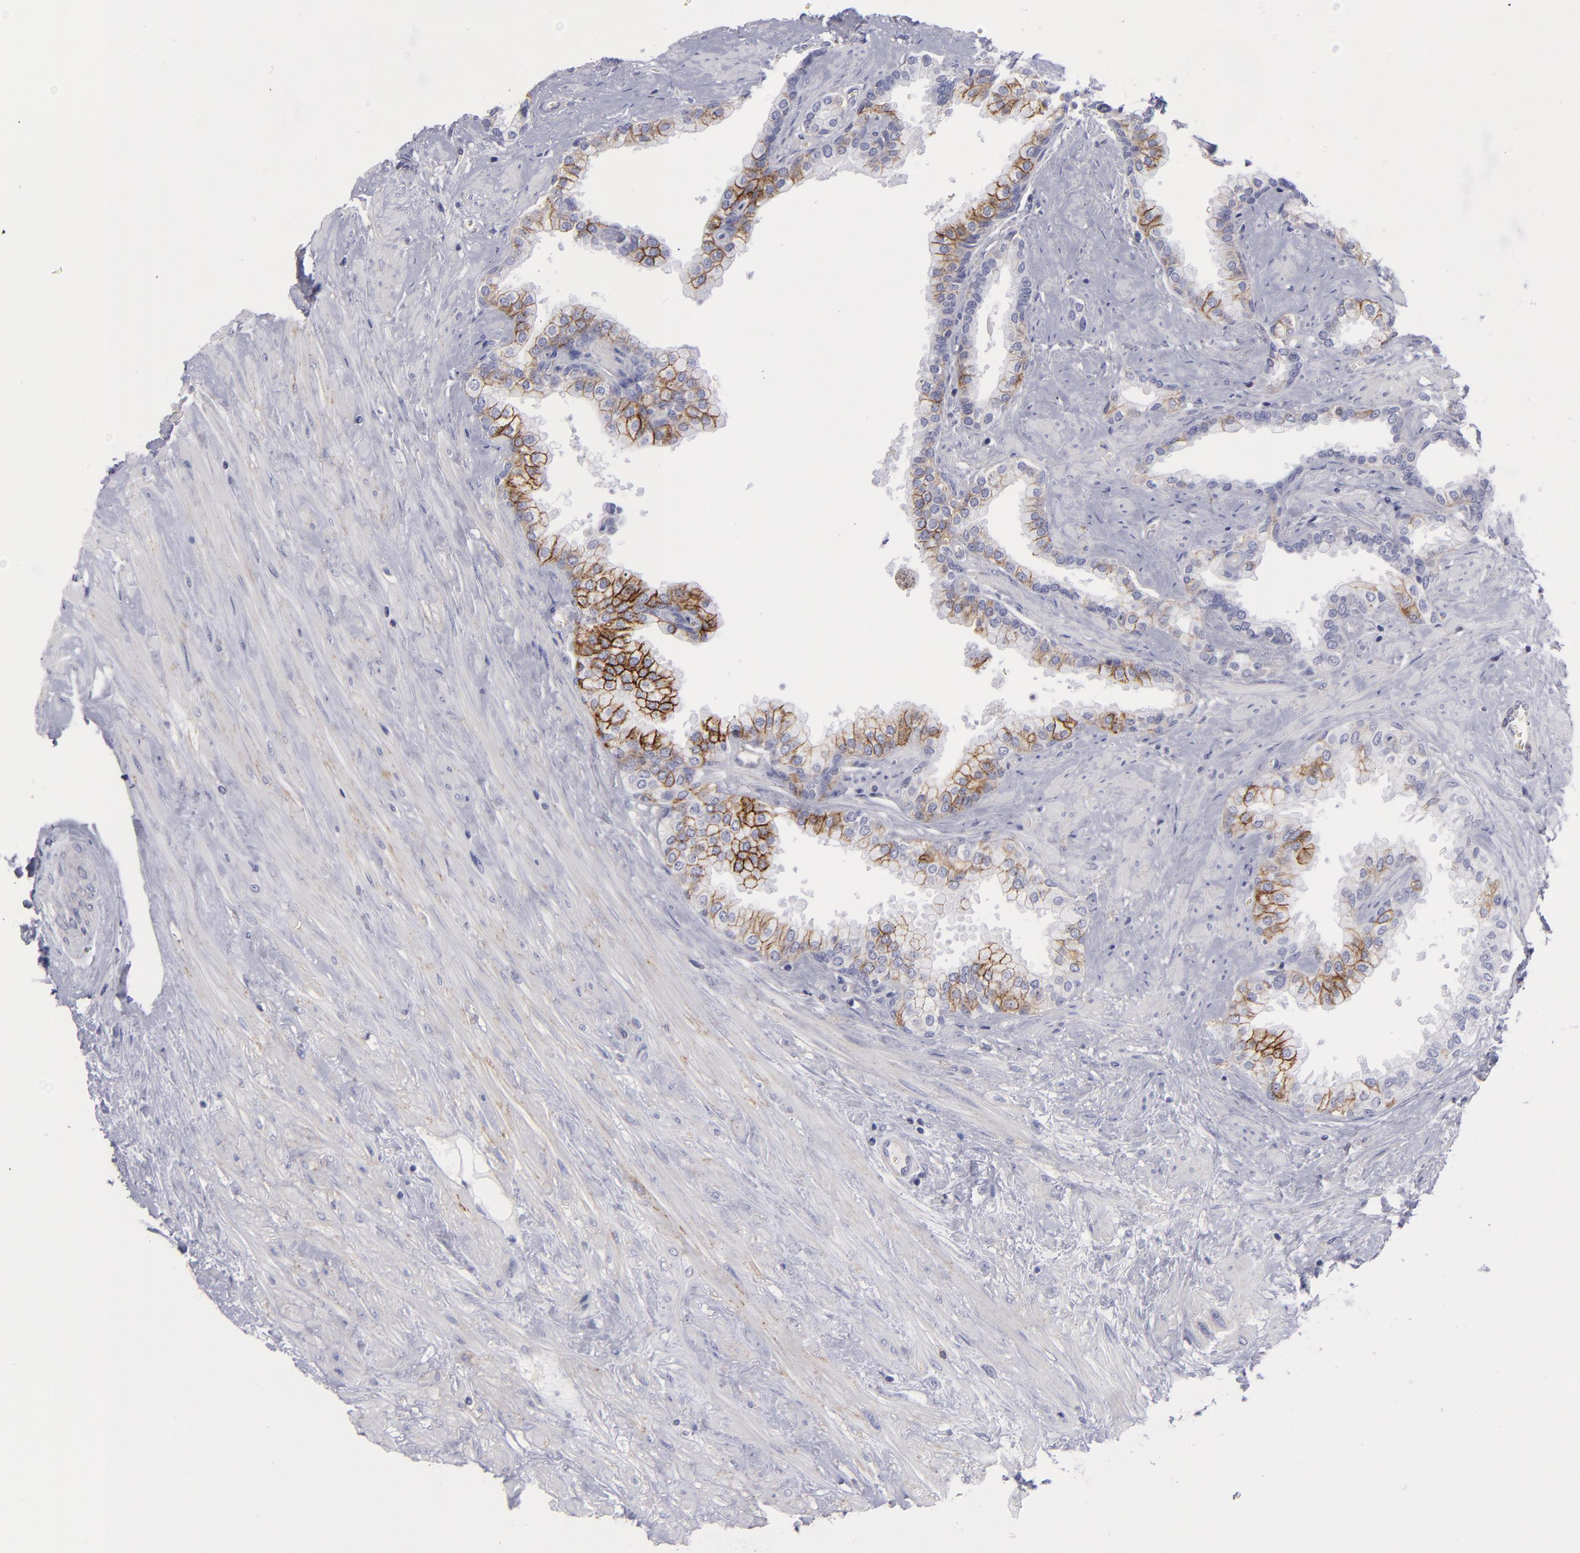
{"staining": {"intensity": "strong", "quantity": "25%-75%", "location": "cytoplasmic/membranous"}, "tissue": "prostate", "cell_type": "Glandular cells", "image_type": "normal", "snomed": [{"axis": "morphology", "description": "Normal tissue, NOS"}, {"axis": "topography", "description": "Prostate"}], "caption": "The photomicrograph shows immunohistochemical staining of unremarkable prostate. There is strong cytoplasmic/membranous positivity is identified in approximately 25%-75% of glandular cells.", "gene": "BSG", "patient": {"sex": "male", "age": 60}}